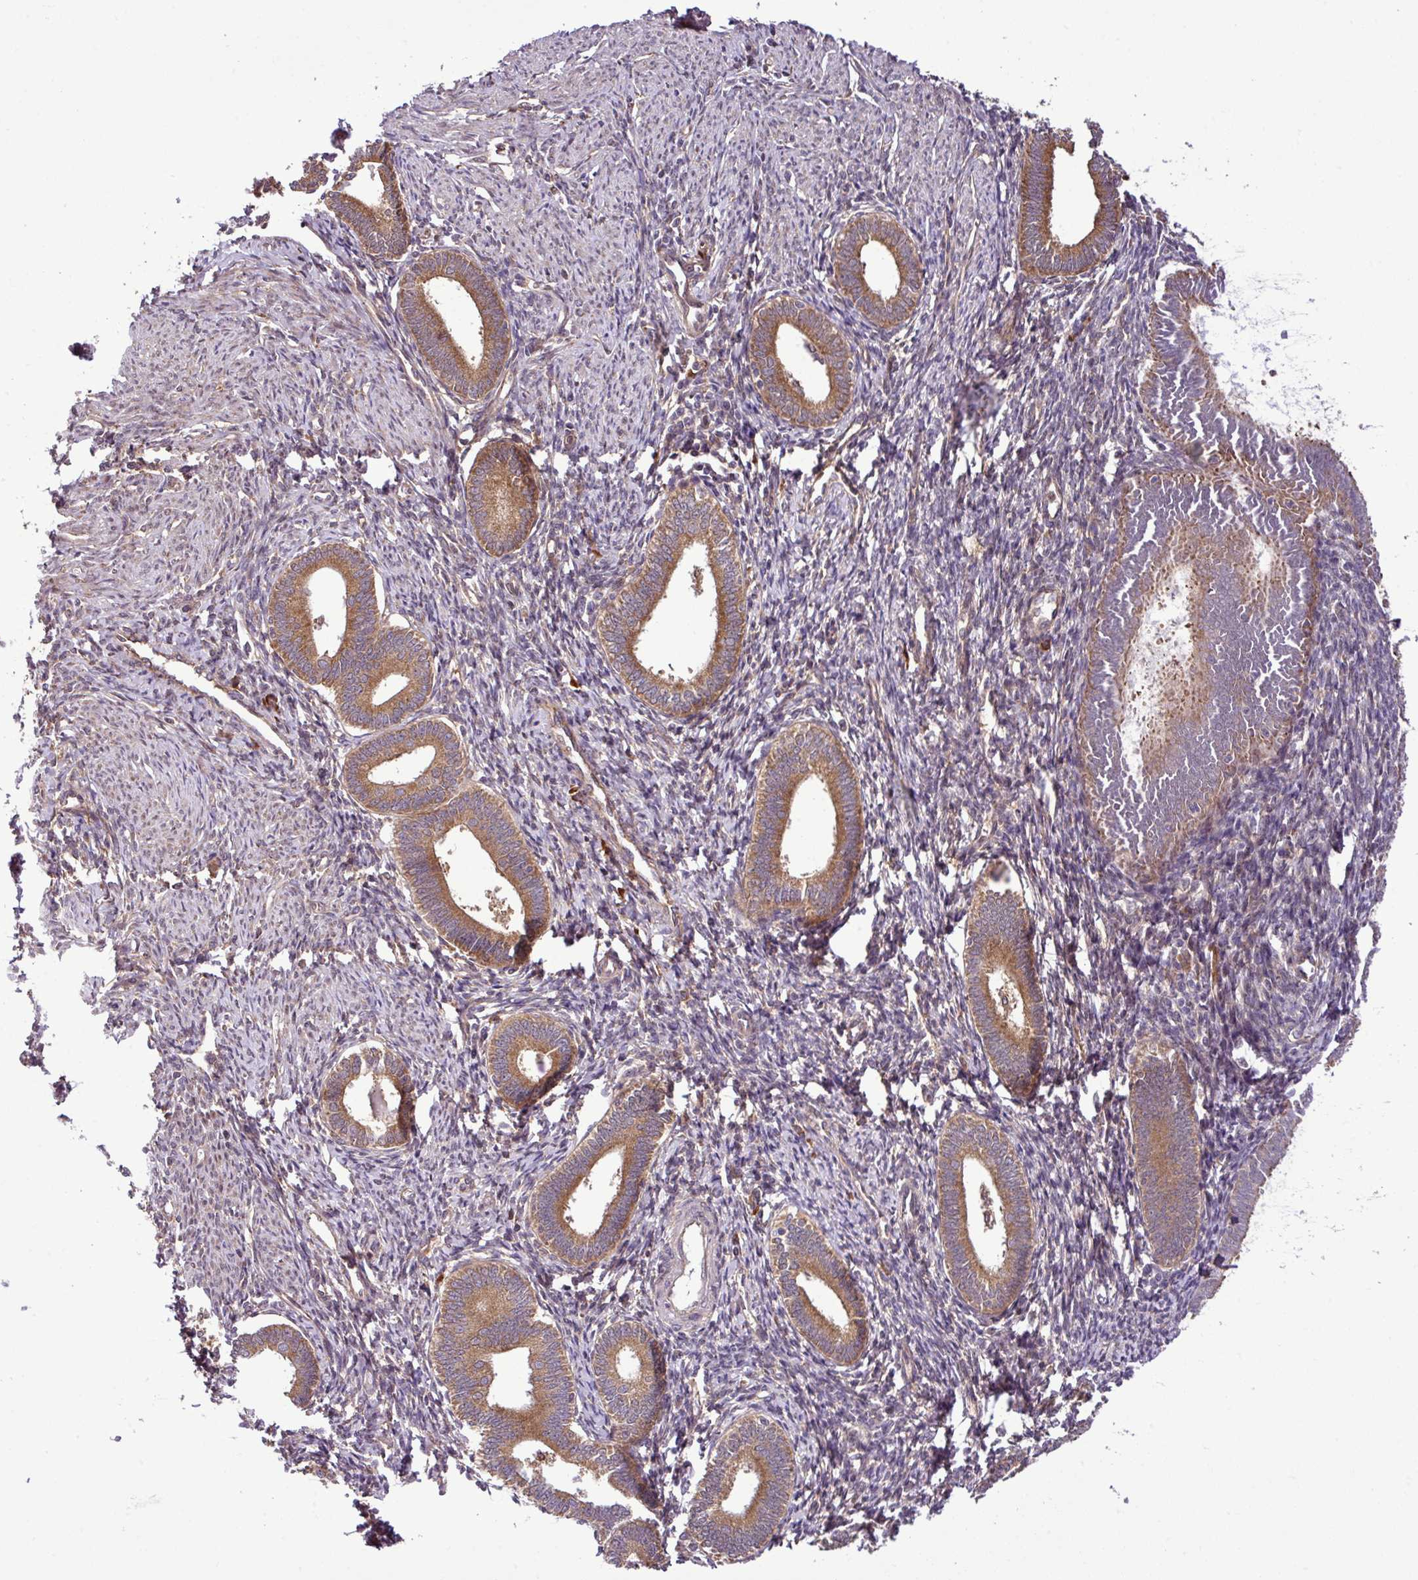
{"staining": {"intensity": "weak", "quantity": "25%-75%", "location": "cytoplasmic/membranous"}, "tissue": "endometrium", "cell_type": "Cells in endometrial stroma", "image_type": "normal", "snomed": [{"axis": "morphology", "description": "Normal tissue, NOS"}, {"axis": "topography", "description": "Endometrium"}], "caption": "Immunohistochemical staining of unremarkable human endometrium displays low levels of weak cytoplasmic/membranous expression in about 25%-75% of cells in endometrial stroma. Ihc stains the protein of interest in brown and the nuclei are stained blue.", "gene": "DLGAP4", "patient": {"sex": "female", "age": 41}}